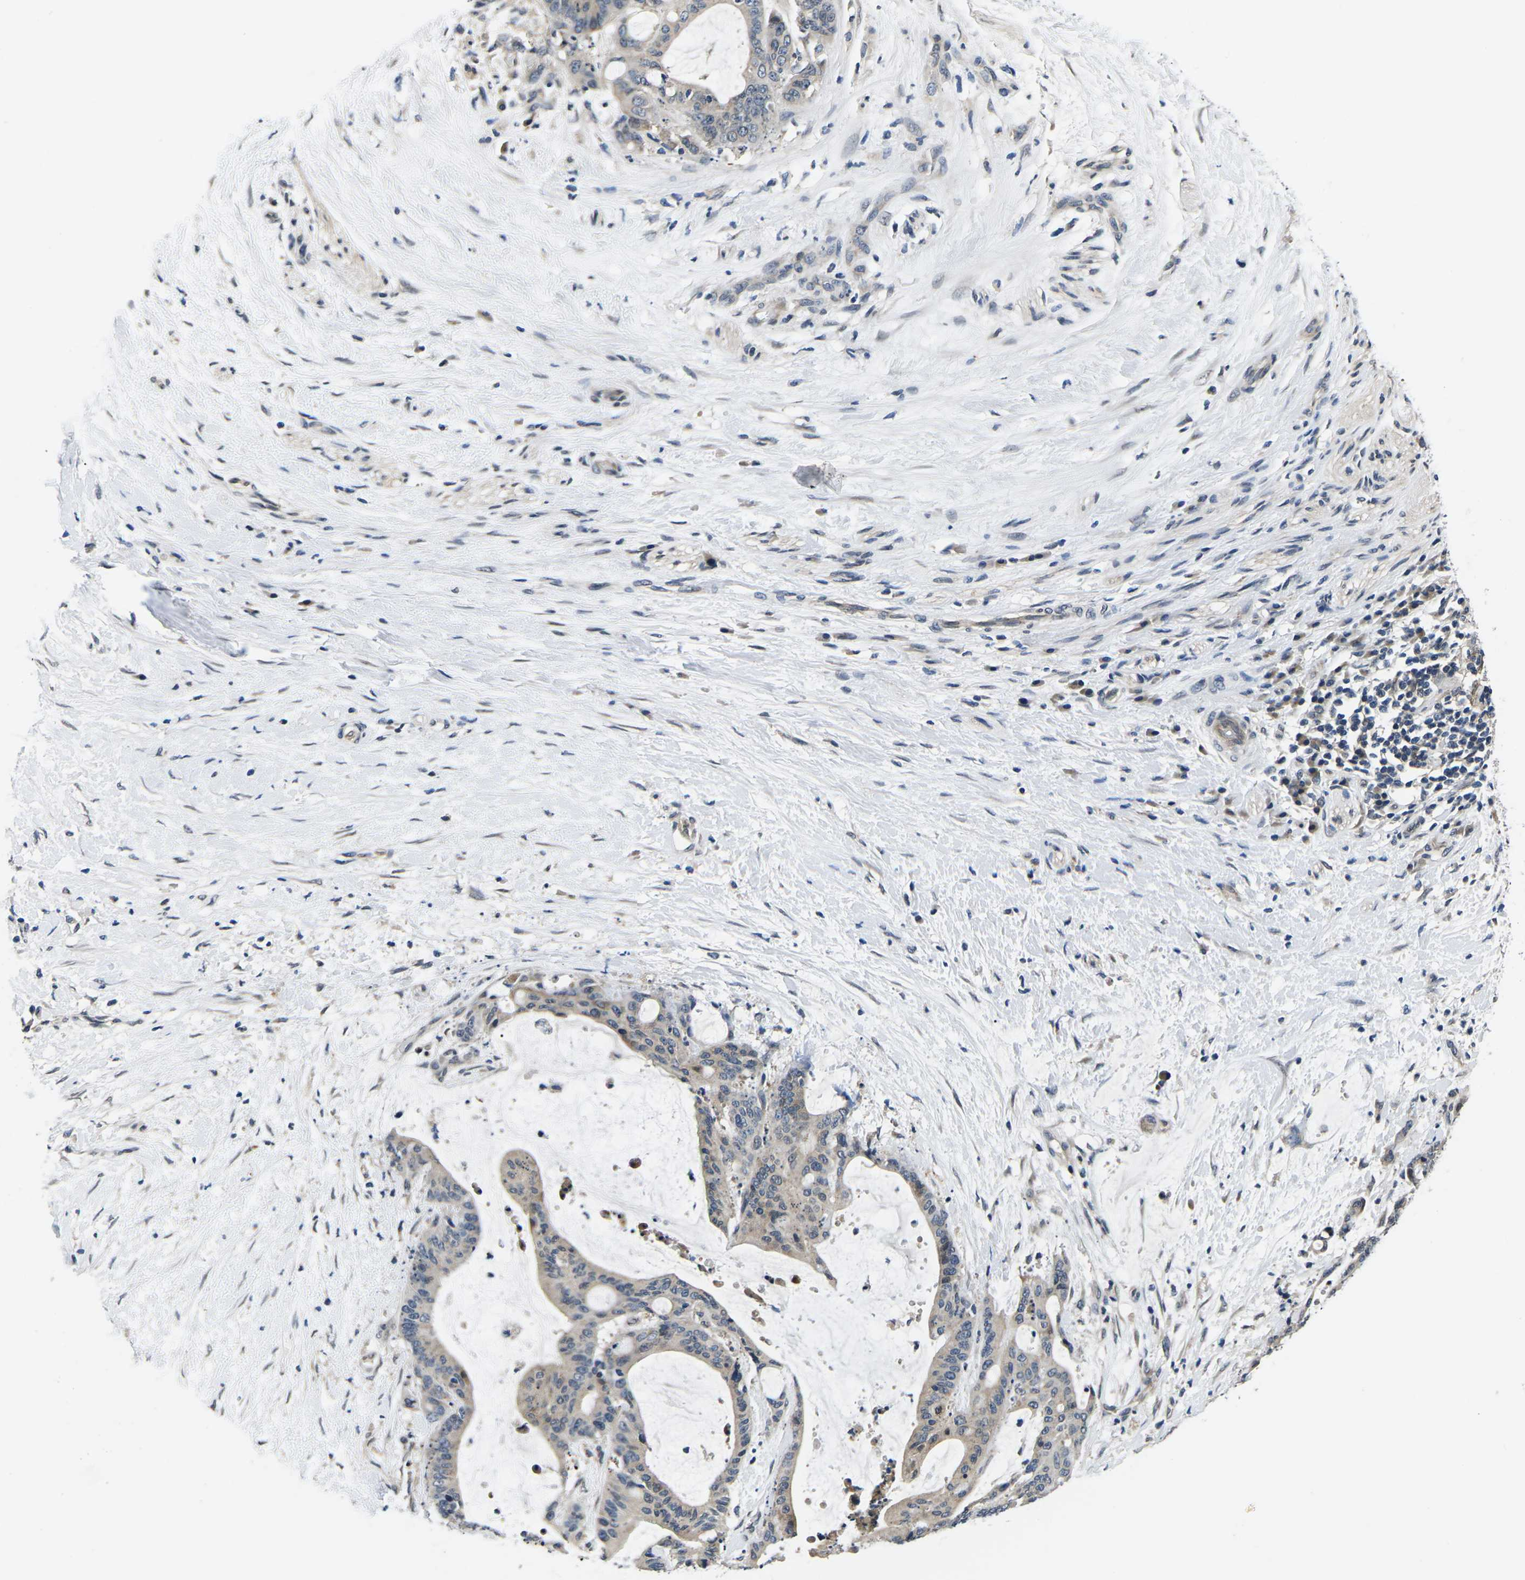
{"staining": {"intensity": "negative", "quantity": "none", "location": "none"}, "tissue": "liver cancer", "cell_type": "Tumor cells", "image_type": "cancer", "snomed": [{"axis": "morphology", "description": "Cholangiocarcinoma"}, {"axis": "topography", "description": "Liver"}], "caption": "Tumor cells are negative for brown protein staining in cholangiocarcinoma (liver).", "gene": "SNX10", "patient": {"sex": "female", "age": 73}}